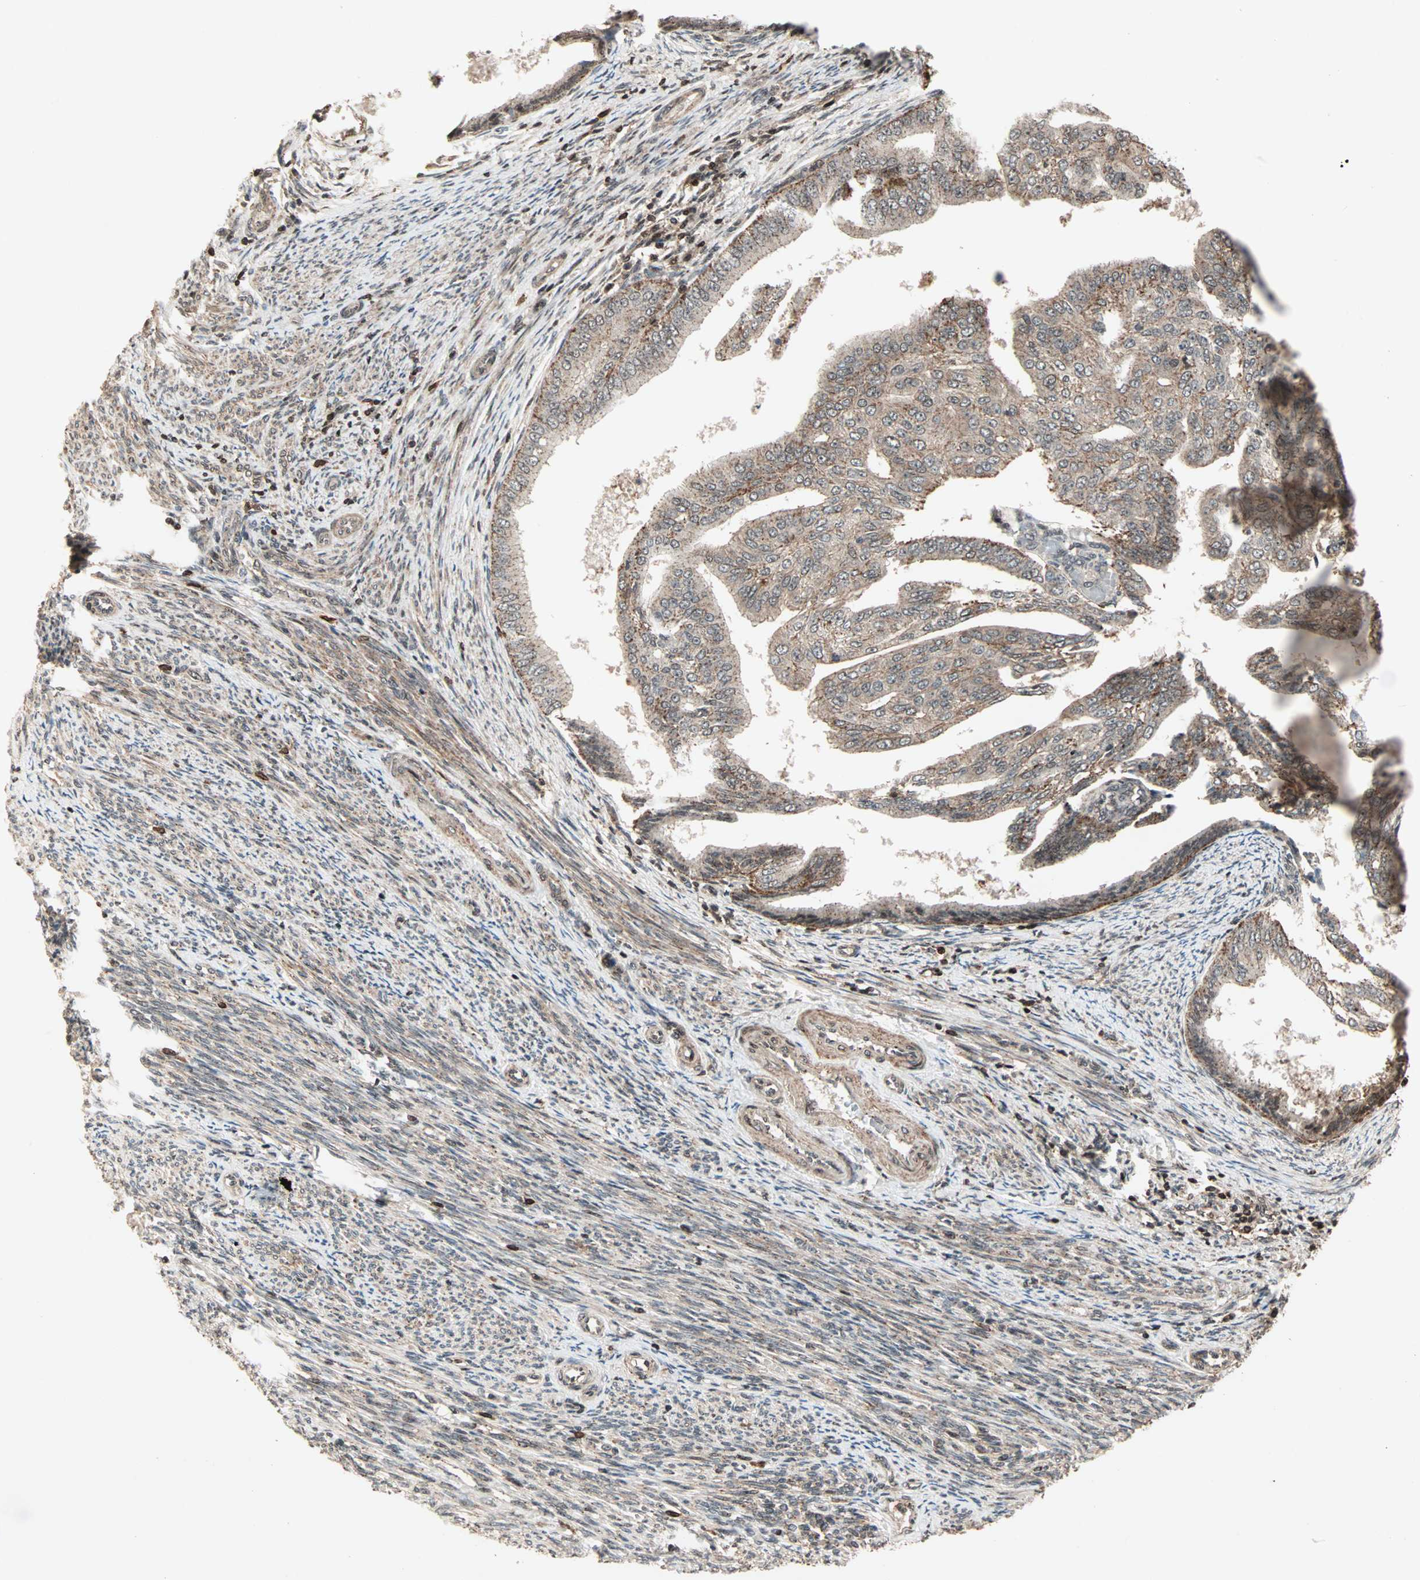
{"staining": {"intensity": "moderate", "quantity": ">75%", "location": "cytoplasmic/membranous,nuclear"}, "tissue": "endometrial cancer", "cell_type": "Tumor cells", "image_type": "cancer", "snomed": [{"axis": "morphology", "description": "Adenocarcinoma, NOS"}, {"axis": "topography", "description": "Endometrium"}], "caption": "Protein expression analysis of human endometrial cancer (adenocarcinoma) reveals moderate cytoplasmic/membranous and nuclear staining in about >75% of tumor cells.", "gene": "ZBED9", "patient": {"sex": "female", "age": 58}}